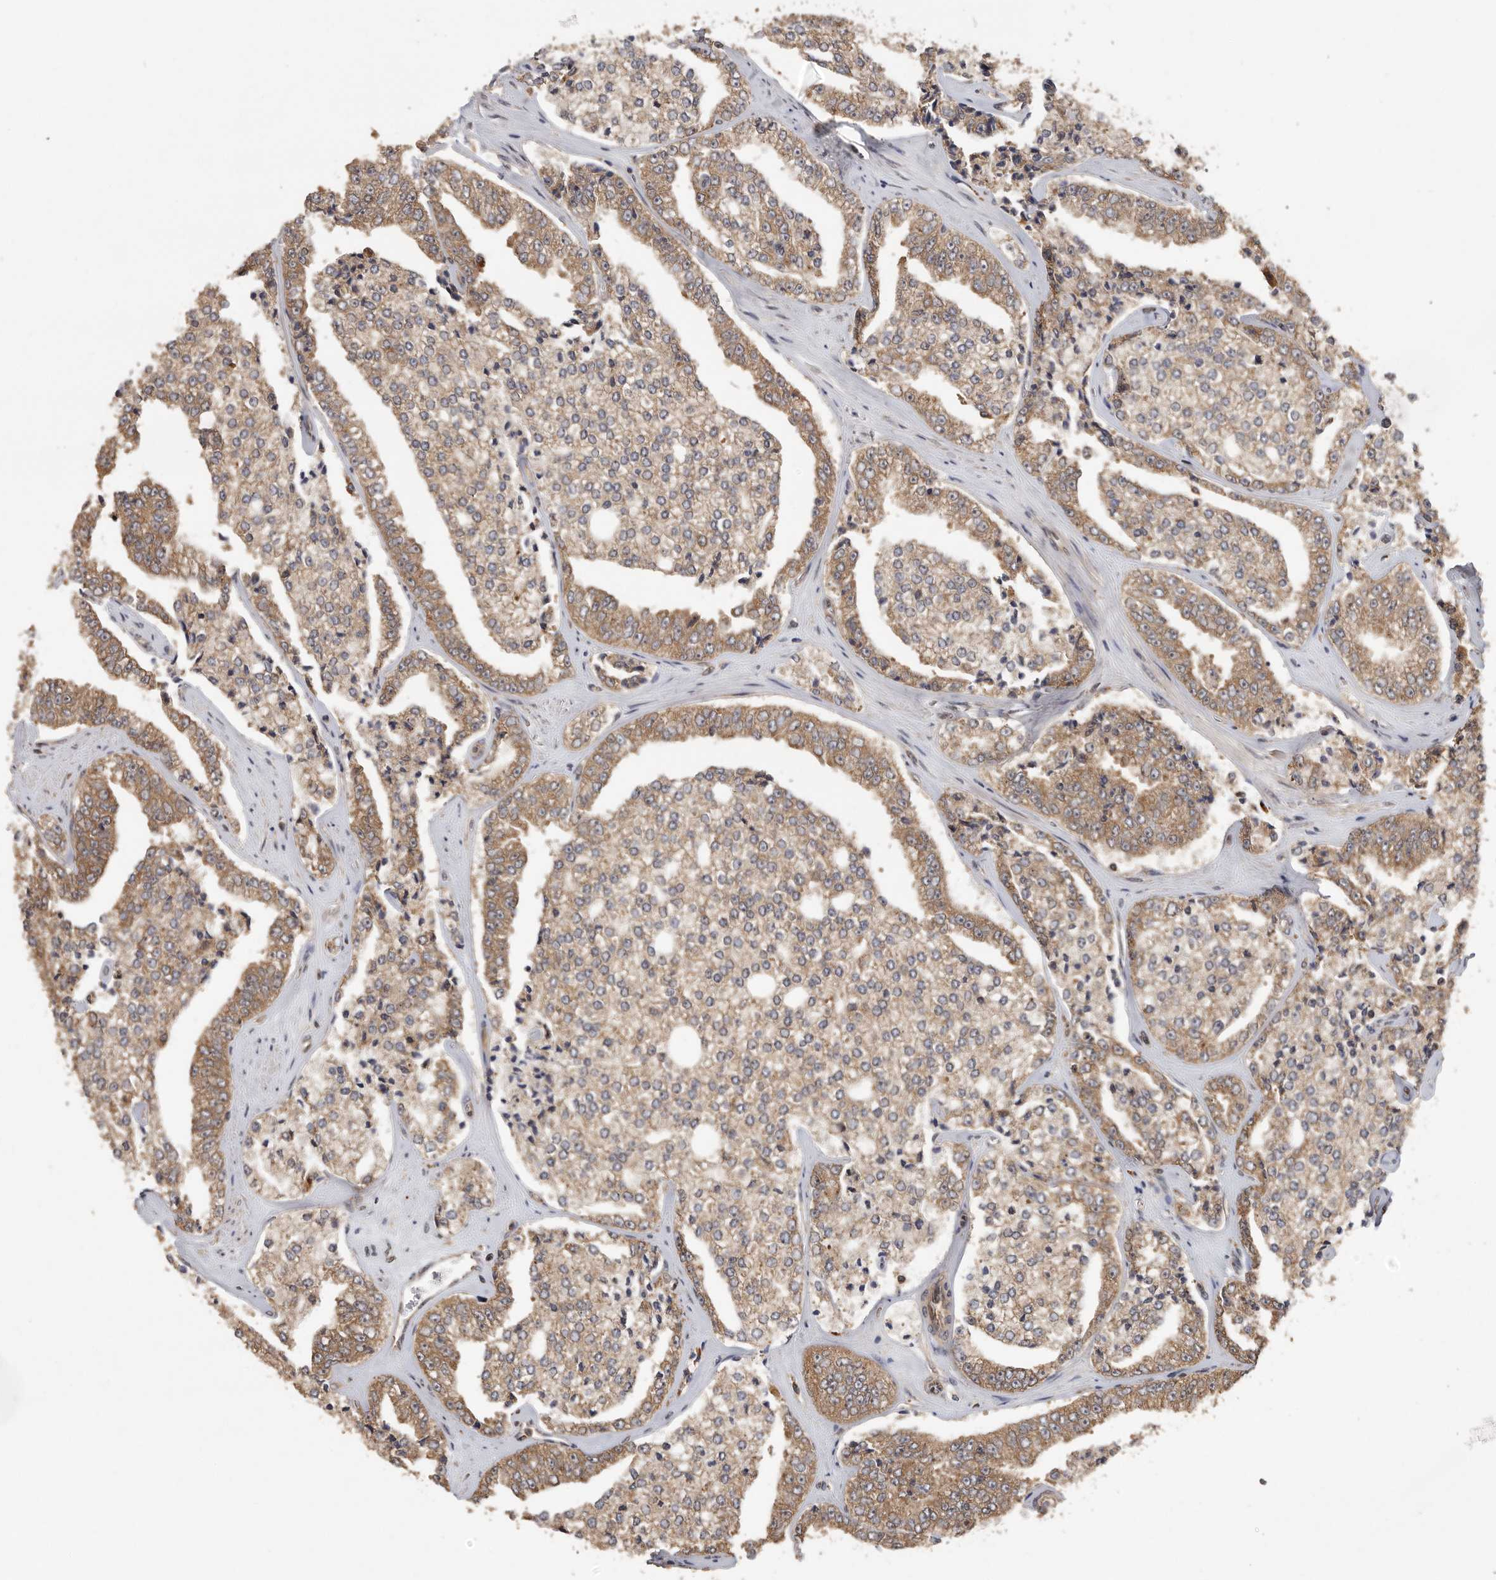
{"staining": {"intensity": "moderate", "quantity": ">75%", "location": "cytoplasmic/membranous"}, "tissue": "prostate cancer", "cell_type": "Tumor cells", "image_type": "cancer", "snomed": [{"axis": "morphology", "description": "Adenocarcinoma, High grade"}, {"axis": "topography", "description": "Prostate"}], "caption": "Human prostate cancer (adenocarcinoma (high-grade)) stained with a brown dye displays moderate cytoplasmic/membranous positive staining in approximately >75% of tumor cells.", "gene": "CCT8", "patient": {"sex": "male", "age": 71}}